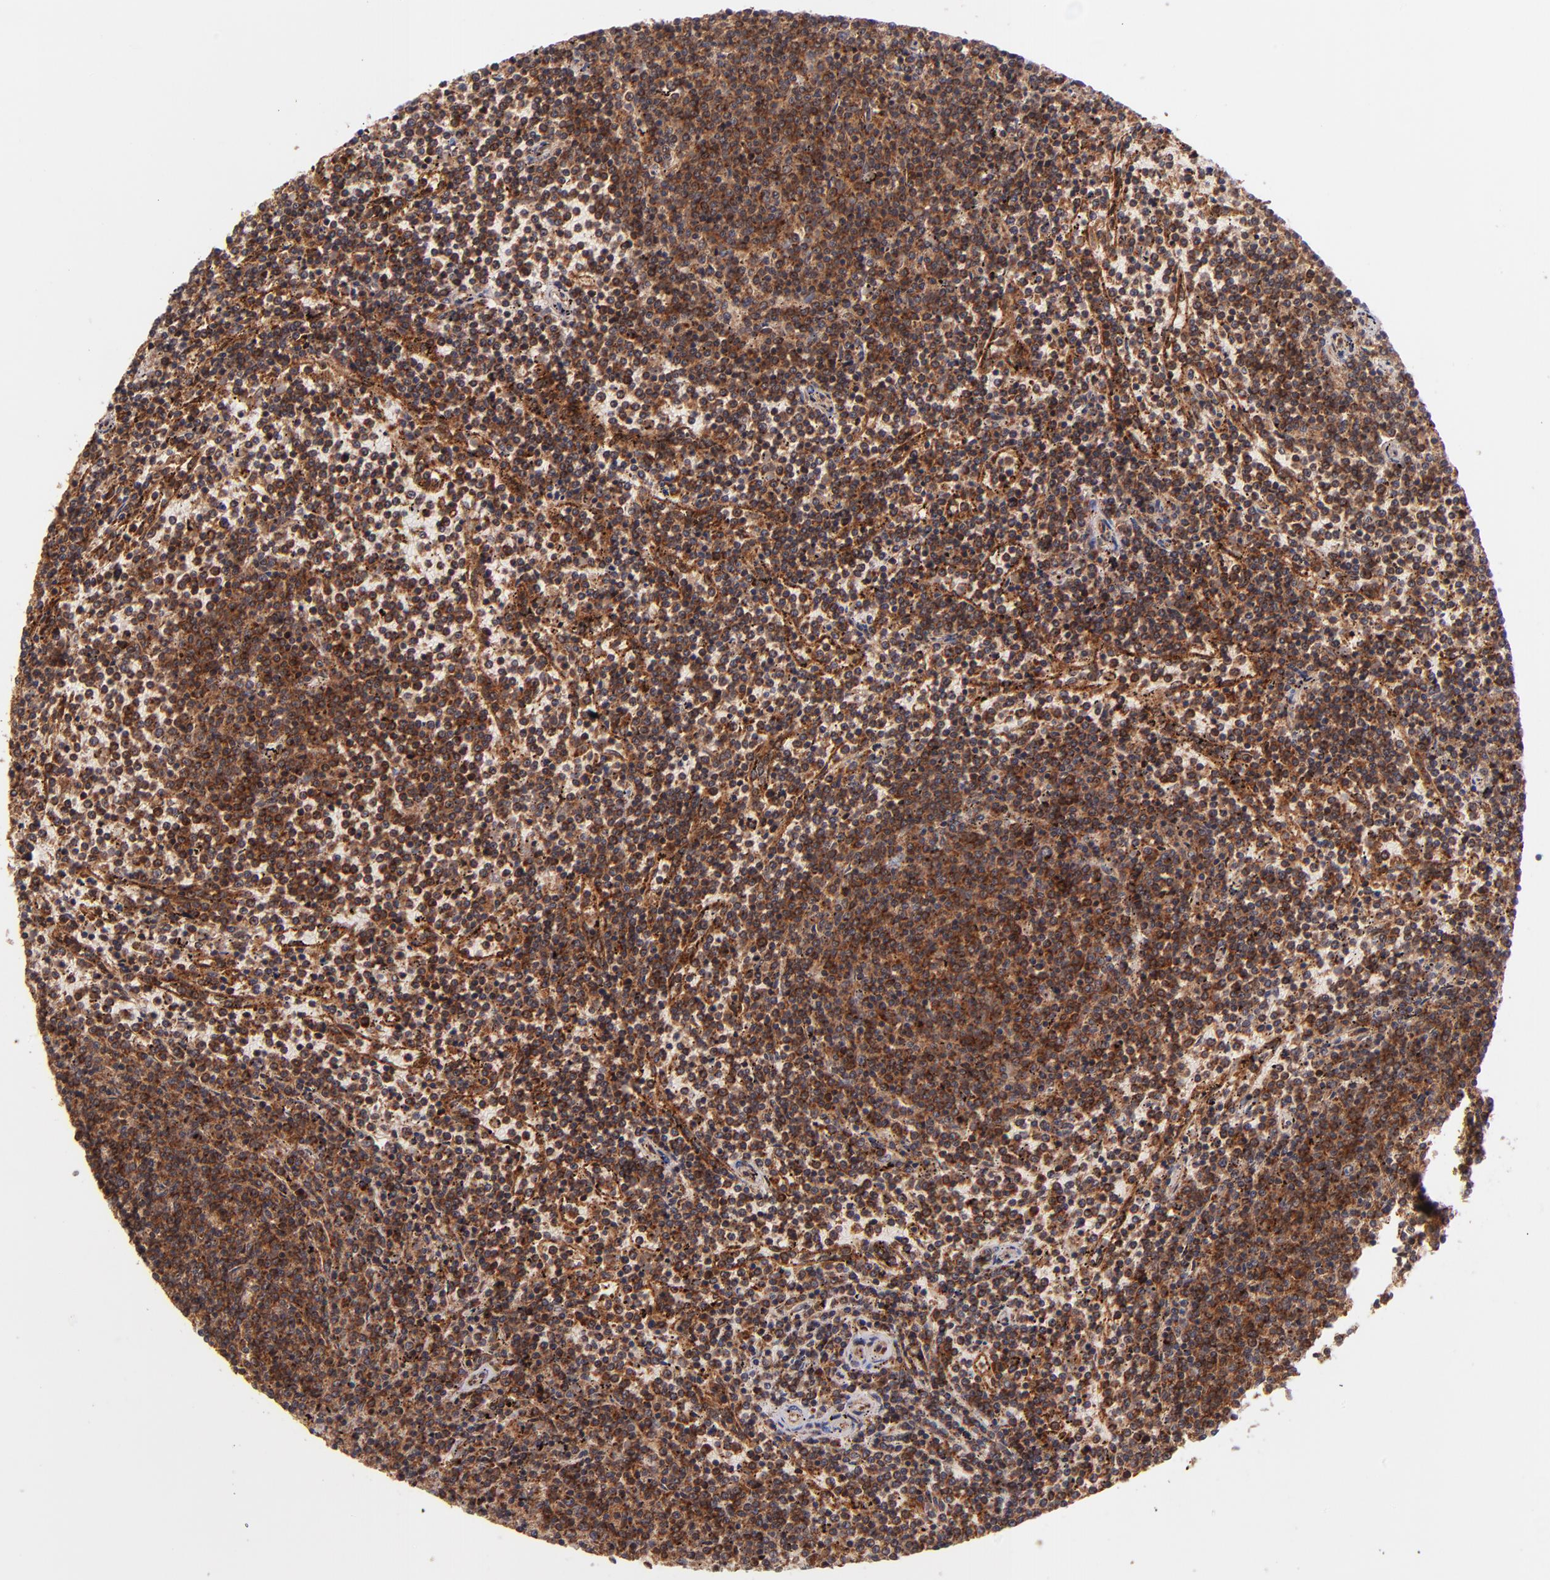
{"staining": {"intensity": "strong", "quantity": ">75%", "location": "cytoplasmic/membranous,nuclear"}, "tissue": "lymphoma", "cell_type": "Tumor cells", "image_type": "cancer", "snomed": [{"axis": "morphology", "description": "Malignant lymphoma, non-Hodgkin's type, Low grade"}, {"axis": "topography", "description": "Spleen"}], "caption": "Strong cytoplasmic/membranous and nuclear expression is seen in approximately >75% of tumor cells in lymphoma. (Brightfield microscopy of DAB IHC at high magnification).", "gene": "STX8", "patient": {"sex": "female", "age": 50}}